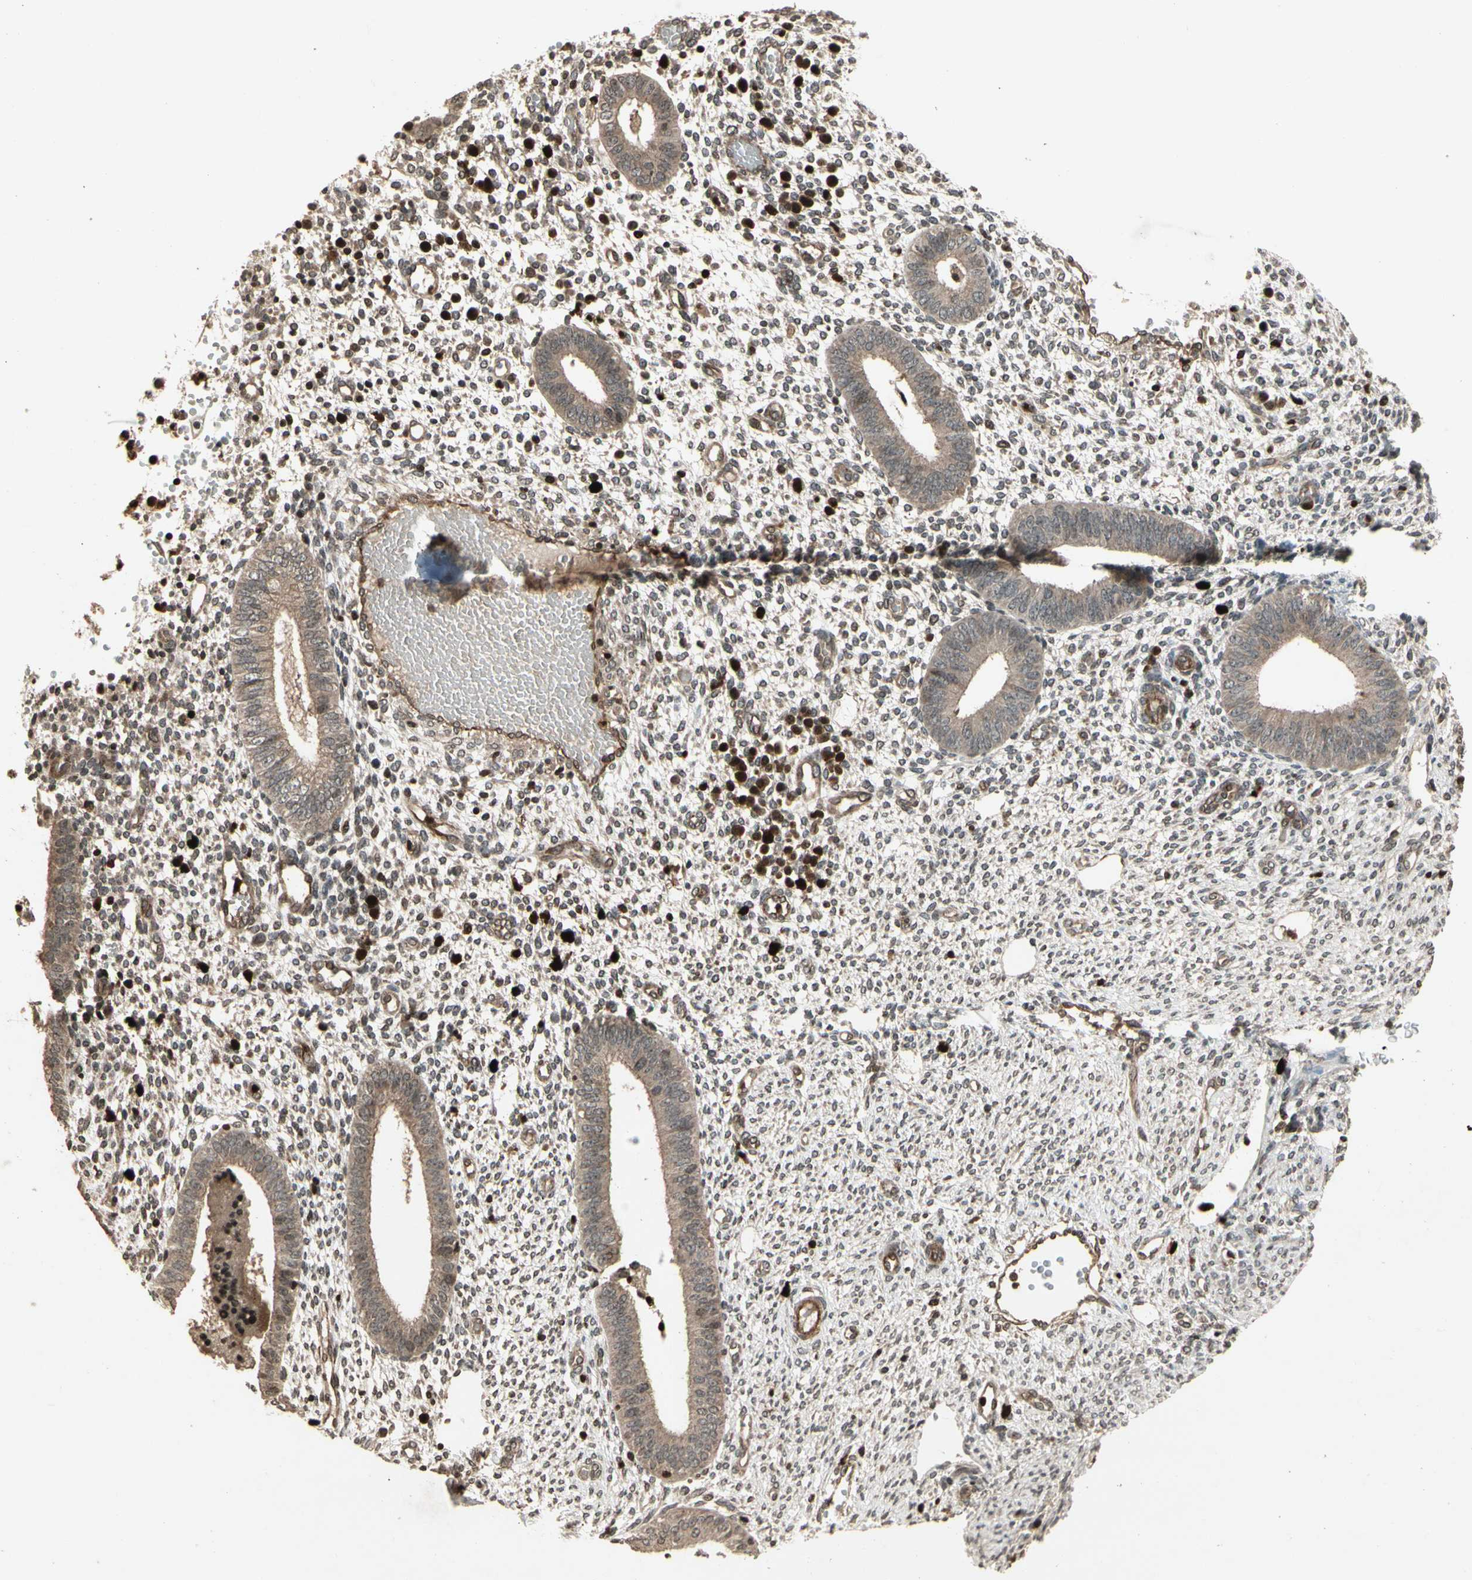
{"staining": {"intensity": "weak", "quantity": ">75%", "location": "cytoplasmic/membranous"}, "tissue": "endometrium", "cell_type": "Cells in endometrial stroma", "image_type": "normal", "snomed": [{"axis": "morphology", "description": "Normal tissue, NOS"}, {"axis": "topography", "description": "Endometrium"}], "caption": "Immunohistochemistry (DAB) staining of benign endometrium shows weak cytoplasmic/membranous protein staining in approximately >75% of cells in endometrial stroma.", "gene": "GLRX", "patient": {"sex": "female", "age": 35}}